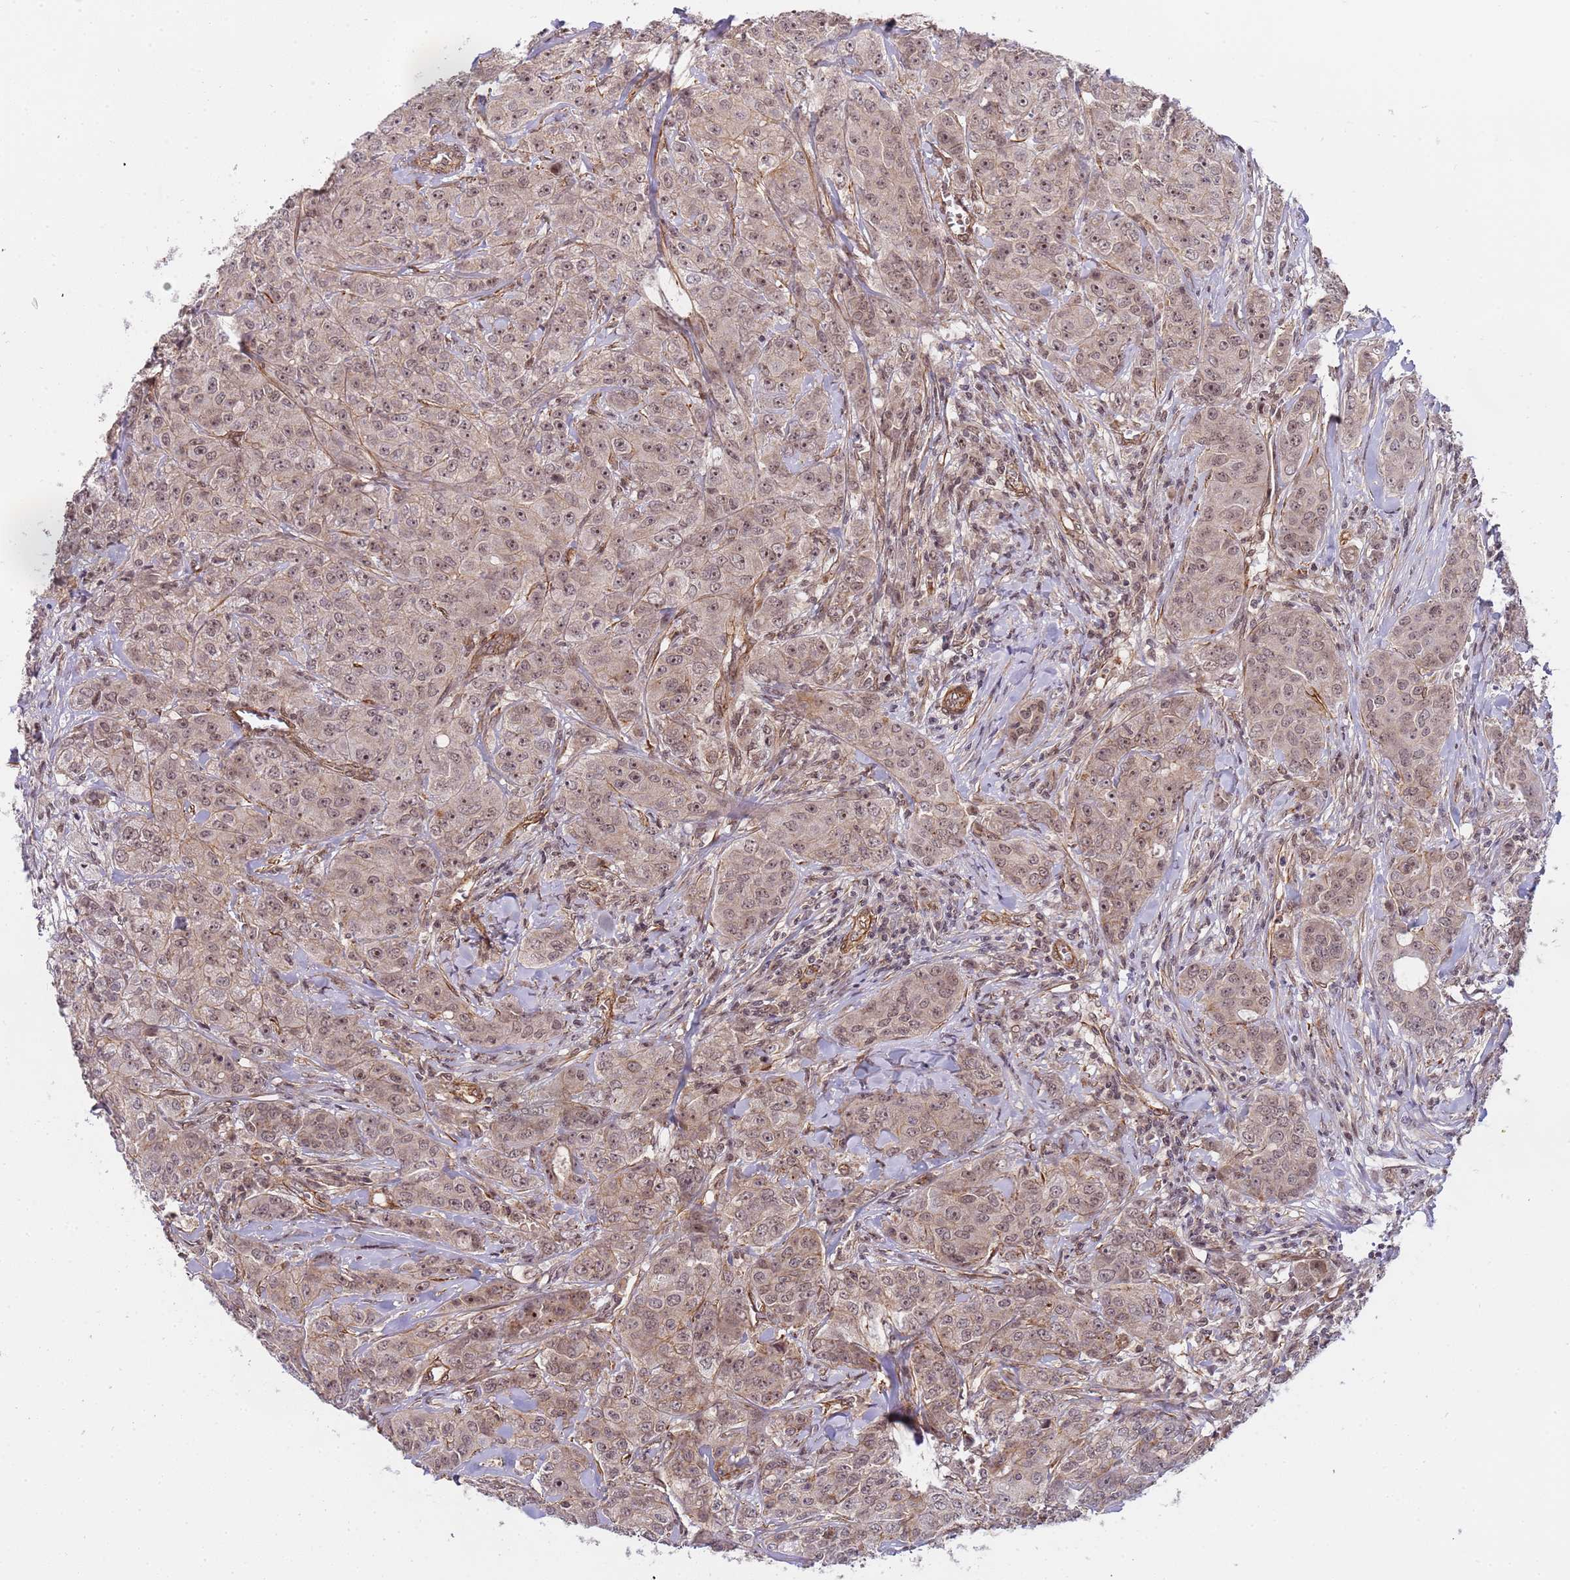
{"staining": {"intensity": "weak", "quantity": ">75%", "location": "nuclear"}, "tissue": "breast cancer", "cell_type": "Tumor cells", "image_type": "cancer", "snomed": [{"axis": "morphology", "description": "Duct carcinoma"}, {"axis": "topography", "description": "Breast"}], "caption": "A micrograph of breast cancer (invasive ductal carcinoma) stained for a protein demonstrates weak nuclear brown staining in tumor cells.", "gene": "EMC2", "patient": {"sex": "female", "age": 43}}